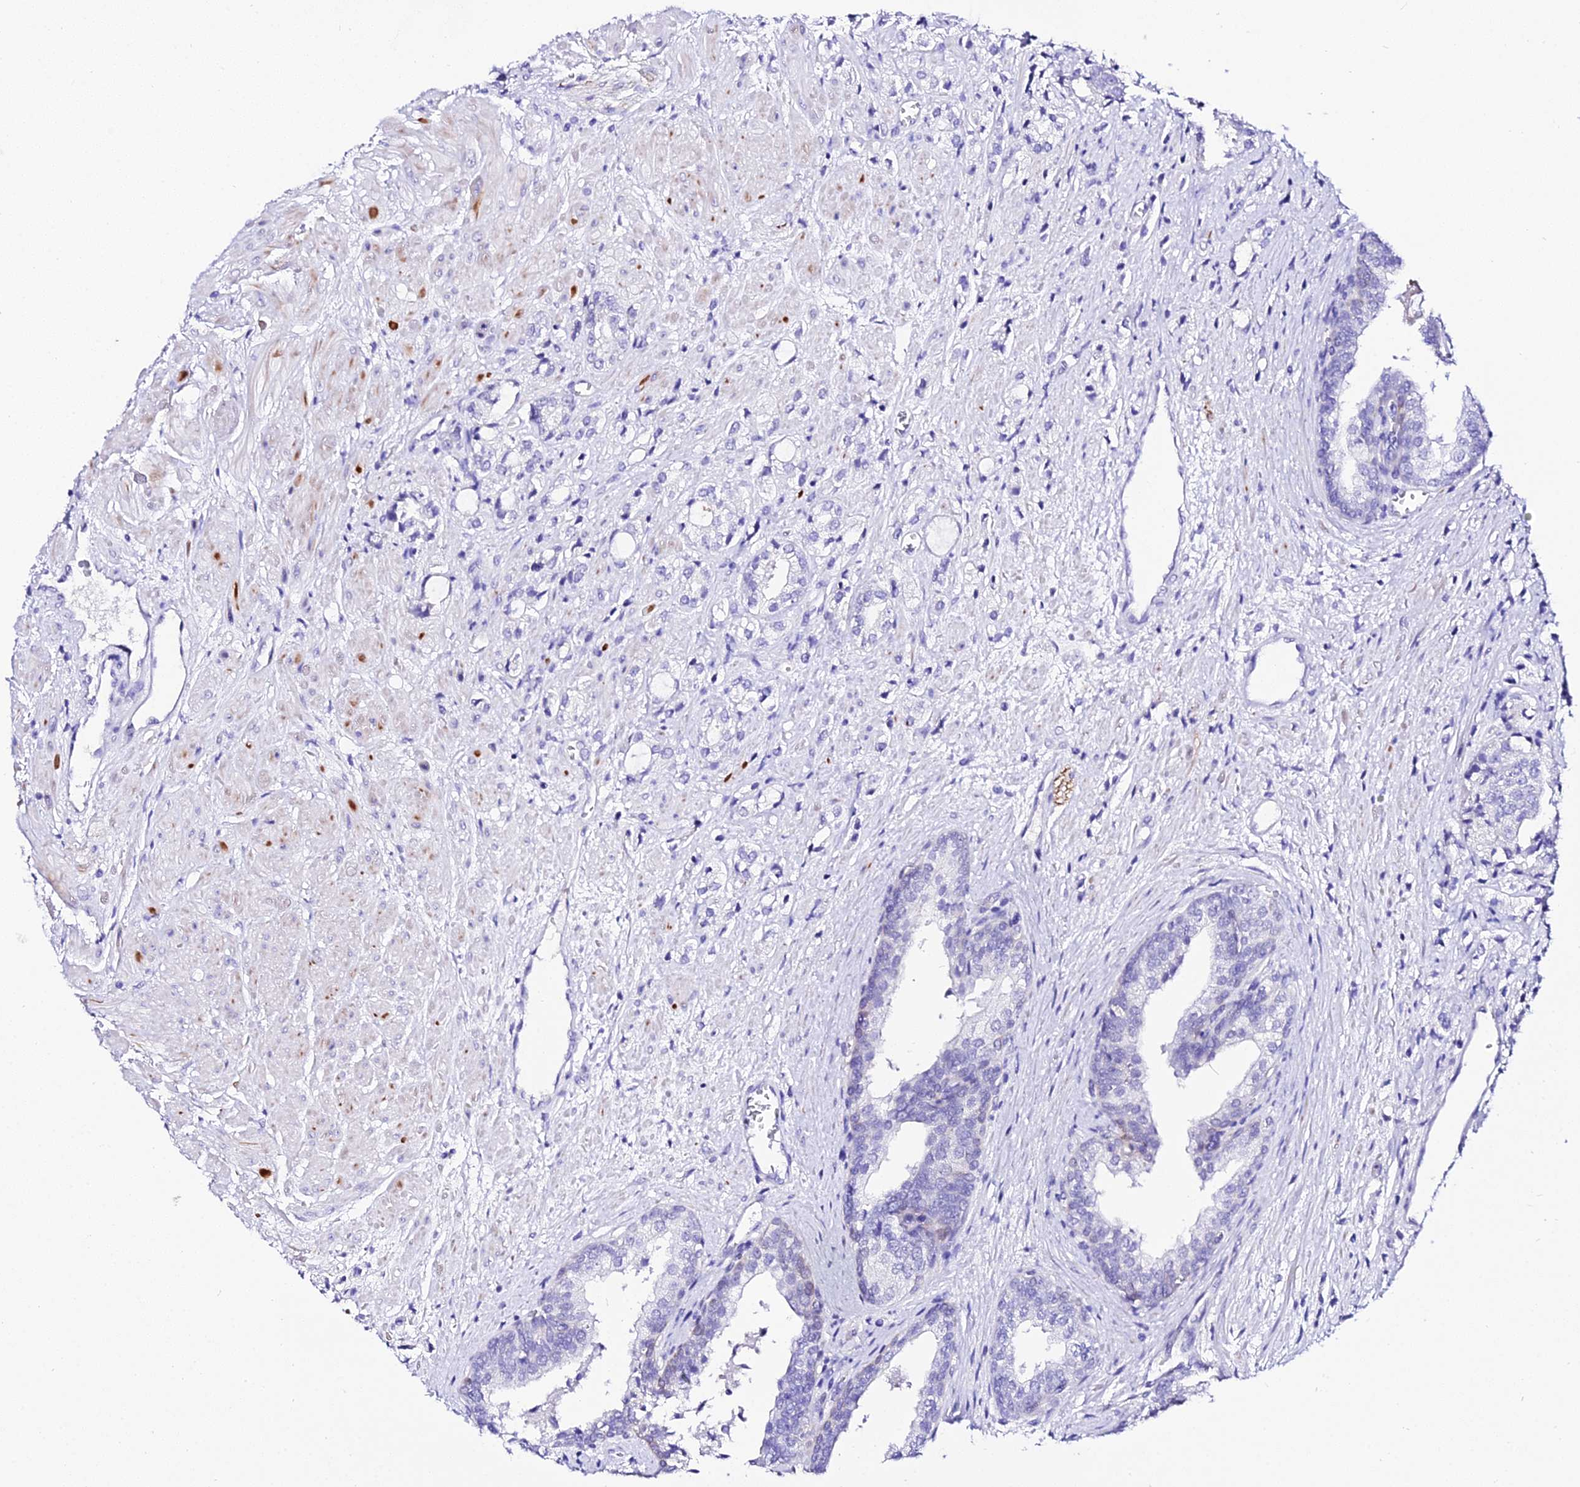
{"staining": {"intensity": "negative", "quantity": "none", "location": "none"}, "tissue": "prostate cancer", "cell_type": "Tumor cells", "image_type": "cancer", "snomed": [{"axis": "morphology", "description": "Adenocarcinoma, High grade"}, {"axis": "topography", "description": "Prostate"}], "caption": "This is an immunohistochemistry (IHC) histopathology image of human prostate adenocarcinoma (high-grade). There is no staining in tumor cells.", "gene": "DEFB106A", "patient": {"sex": "male", "age": 50}}